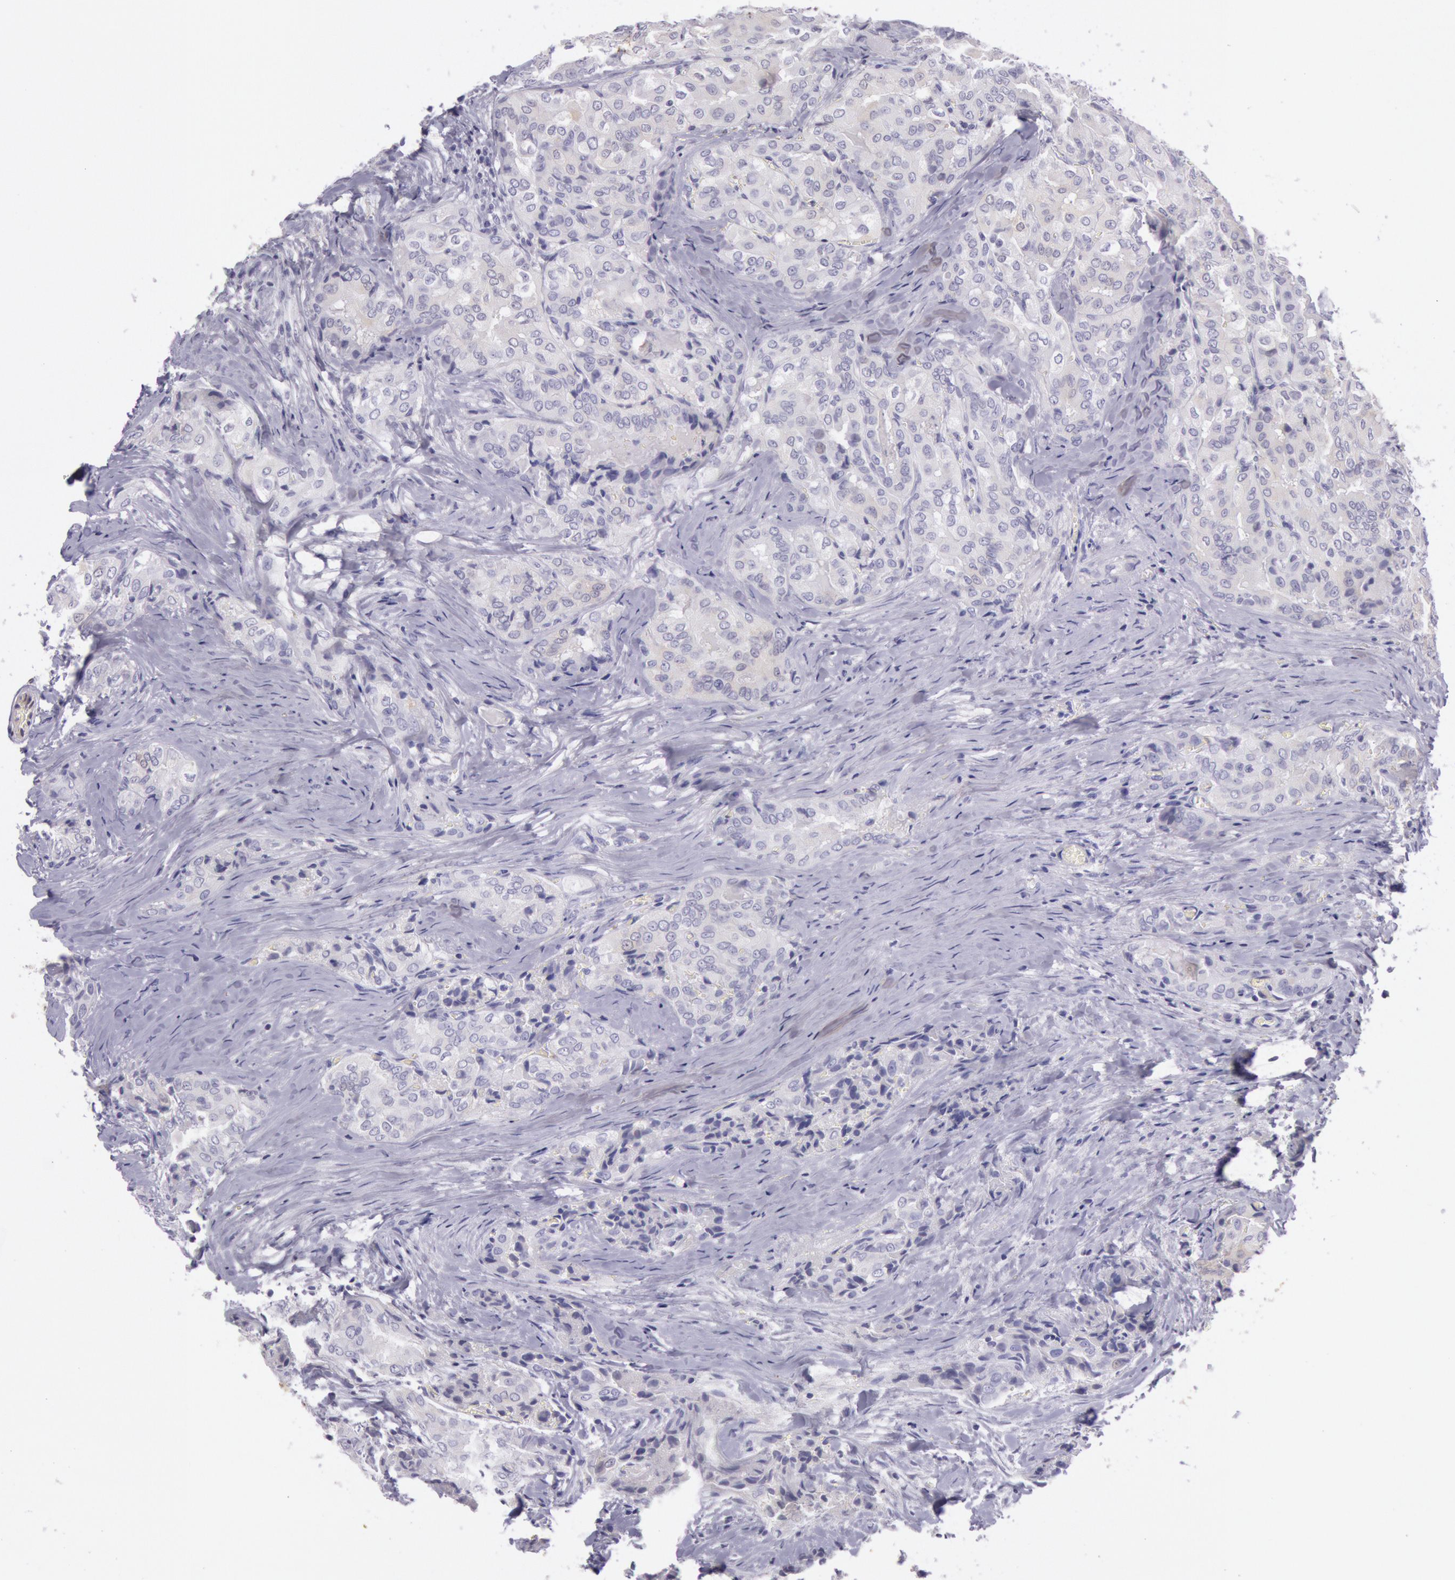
{"staining": {"intensity": "weak", "quantity": "<25%", "location": "cytoplasmic/membranous"}, "tissue": "thyroid cancer", "cell_type": "Tumor cells", "image_type": "cancer", "snomed": [{"axis": "morphology", "description": "Papillary adenocarcinoma, NOS"}, {"axis": "topography", "description": "Thyroid gland"}], "caption": "High power microscopy micrograph of an immunohistochemistry (IHC) image of thyroid cancer (papillary adenocarcinoma), revealing no significant positivity in tumor cells.", "gene": "CKB", "patient": {"sex": "female", "age": 71}}